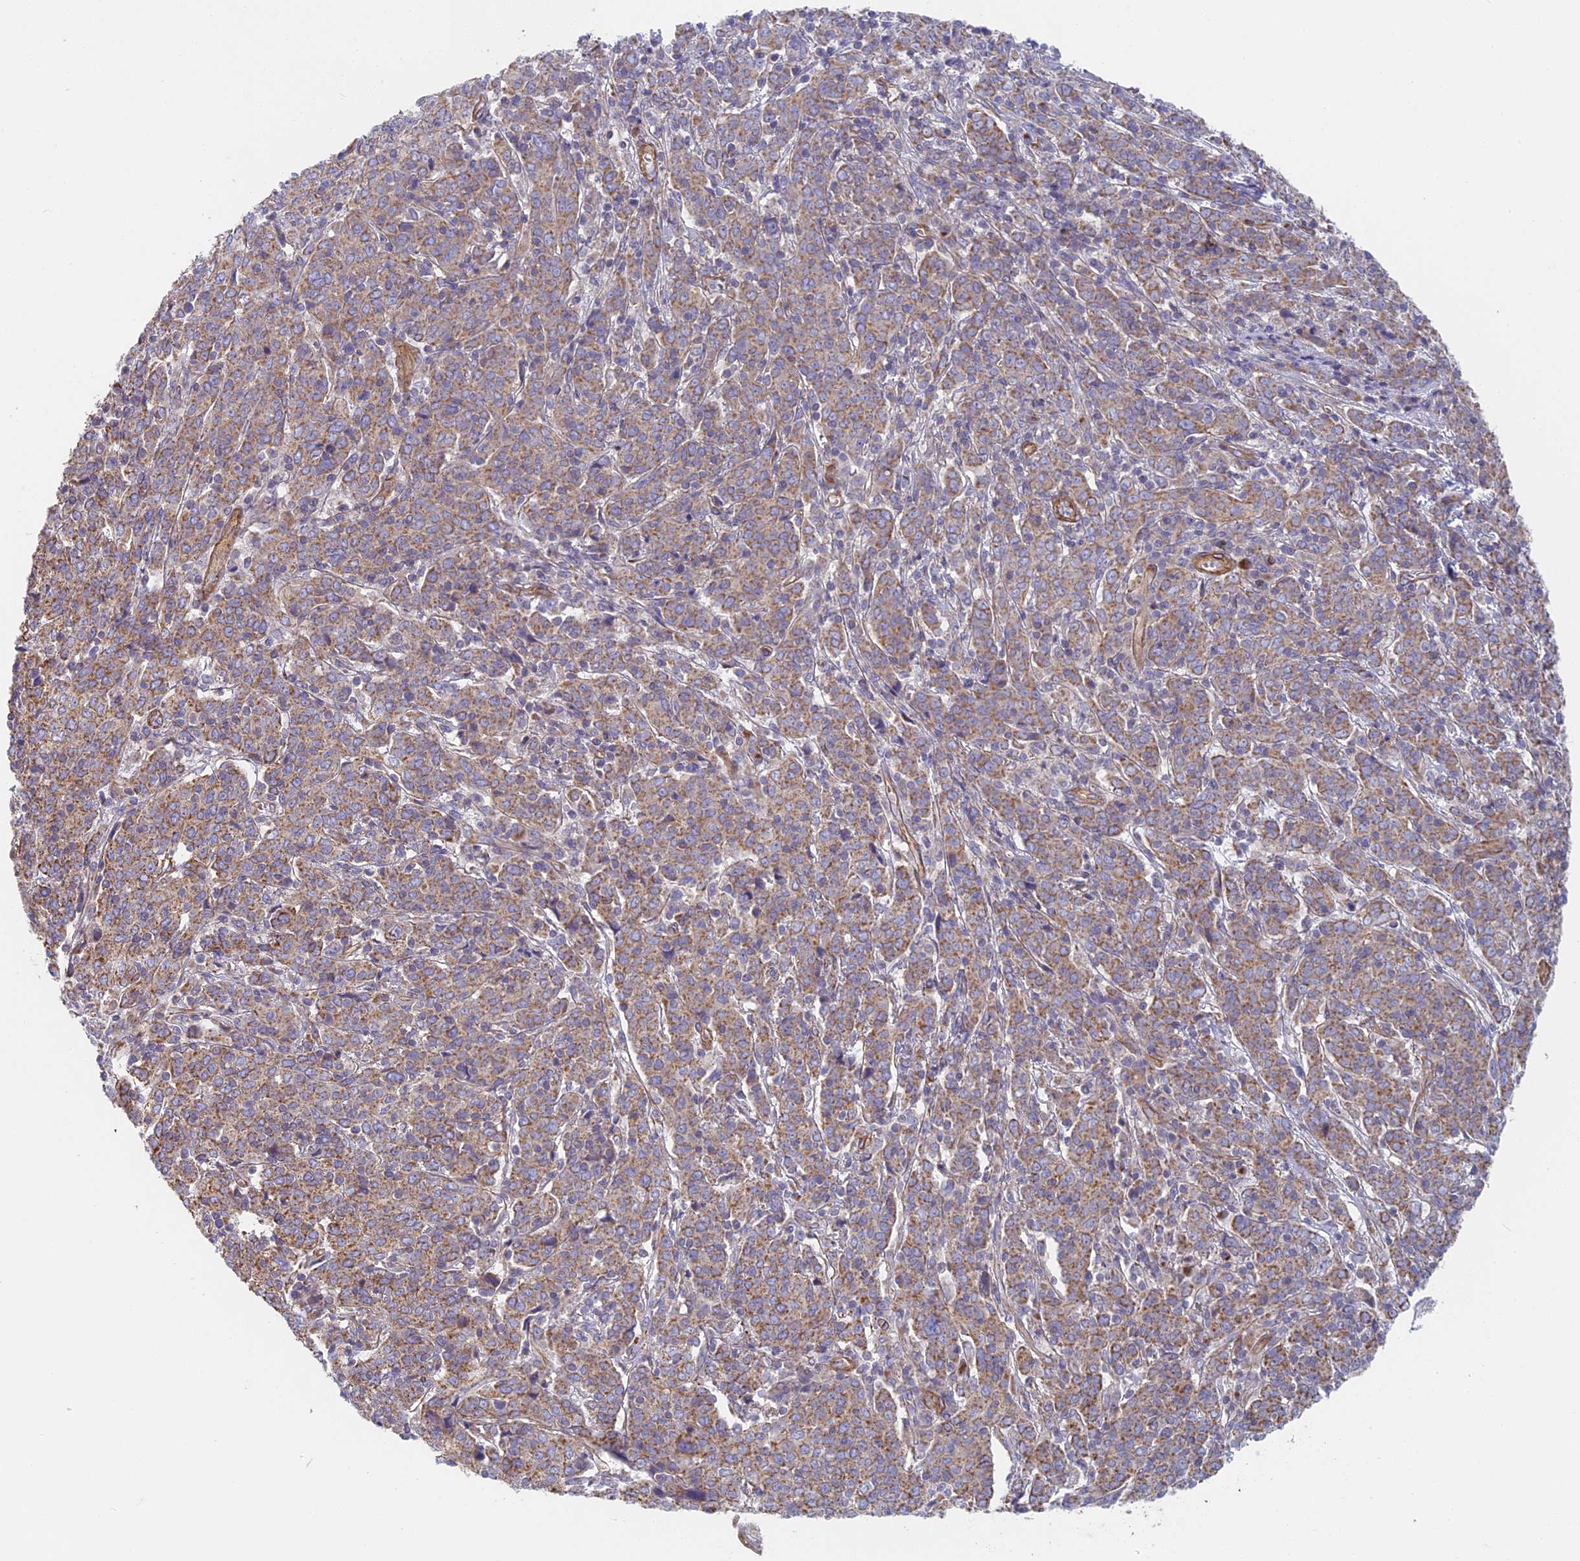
{"staining": {"intensity": "weak", "quantity": "25%-75%", "location": "cytoplasmic/membranous"}, "tissue": "cervical cancer", "cell_type": "Tumor cells", "image_type": "cancer", "snomed": [{"axis": "morphology", "description": "Squamous cell carcinoma, NOS"}, {"axis": "topography", "description": "Cervix"}], "caption": "Brown immunohistochemical staining in human squamous cell carcinoma (cervical) exhibits weak cytoplasmic/membranous positivity in approximately 25%-75% of tumor cells.", "gene": "DDA1", "patient": {"sex": "female", "age": 67}}